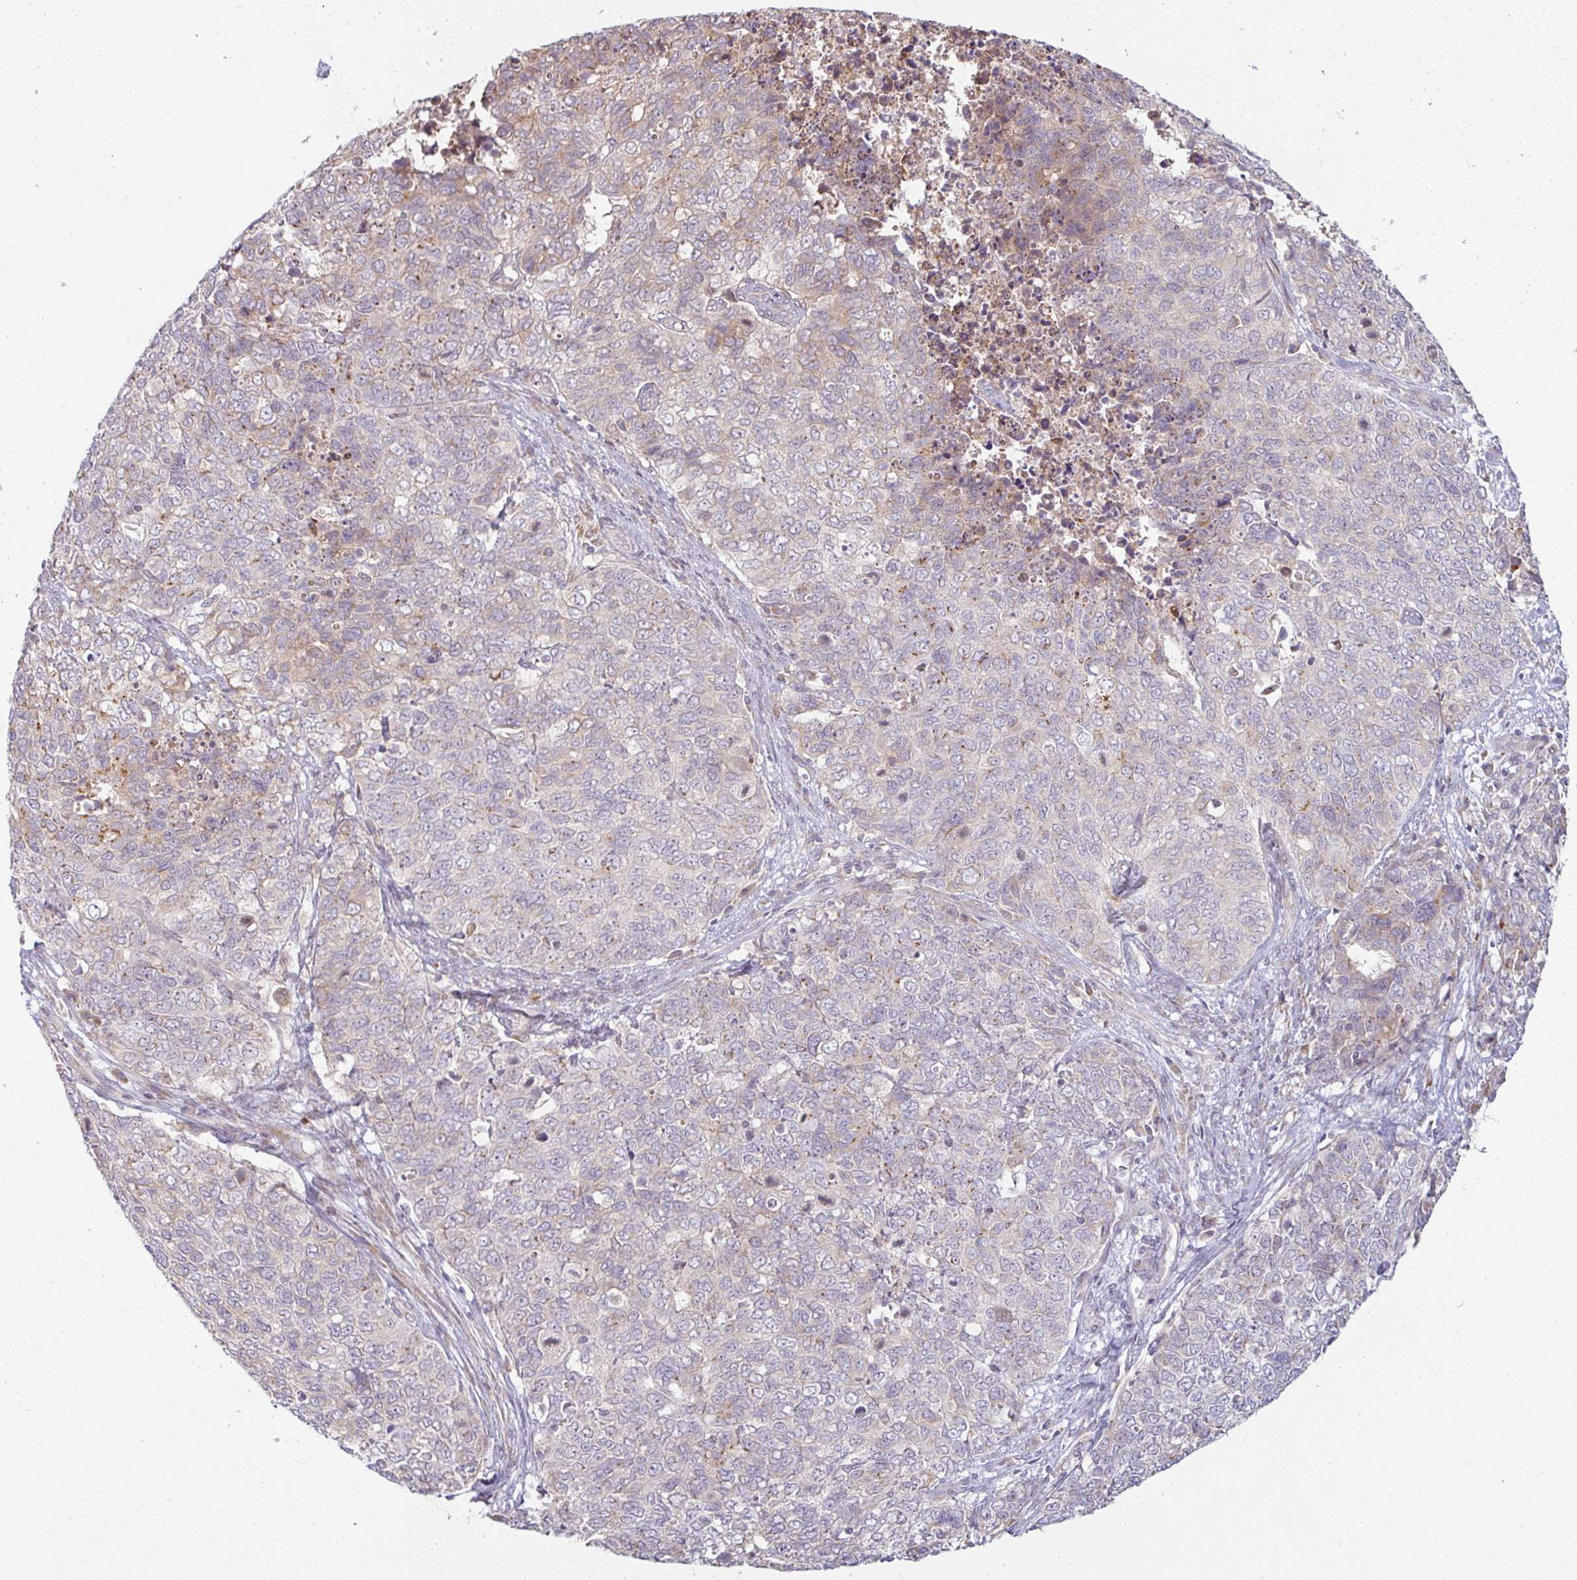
{"staining": {"intensity": "weak", "quantity": "25%-75%", "location": "cytoplasmic/membranous"}, "tissue": "cervical cancer", "cell_type": "Tumor cells", "image_type": "cancer", "snomed": [{"axis": "morphology", "description": "Adenocarcinoma, NOS"}, {"axis": "topography", "description": "Cervix"}], "caption": "High-magnification brightfield microscopy of cervical cancer (adenocarcinoma) stained with DAB (3,3'-diaminobenzidine) (brown) and counterstained with hematoxylin (blue). tumor cells exhibit weak cytoplasmic/membranous staining is appreciated in approximately25%-75% of cells.", "gene": "MOB1A", "patient": {"sex": "female", "age": 63}}